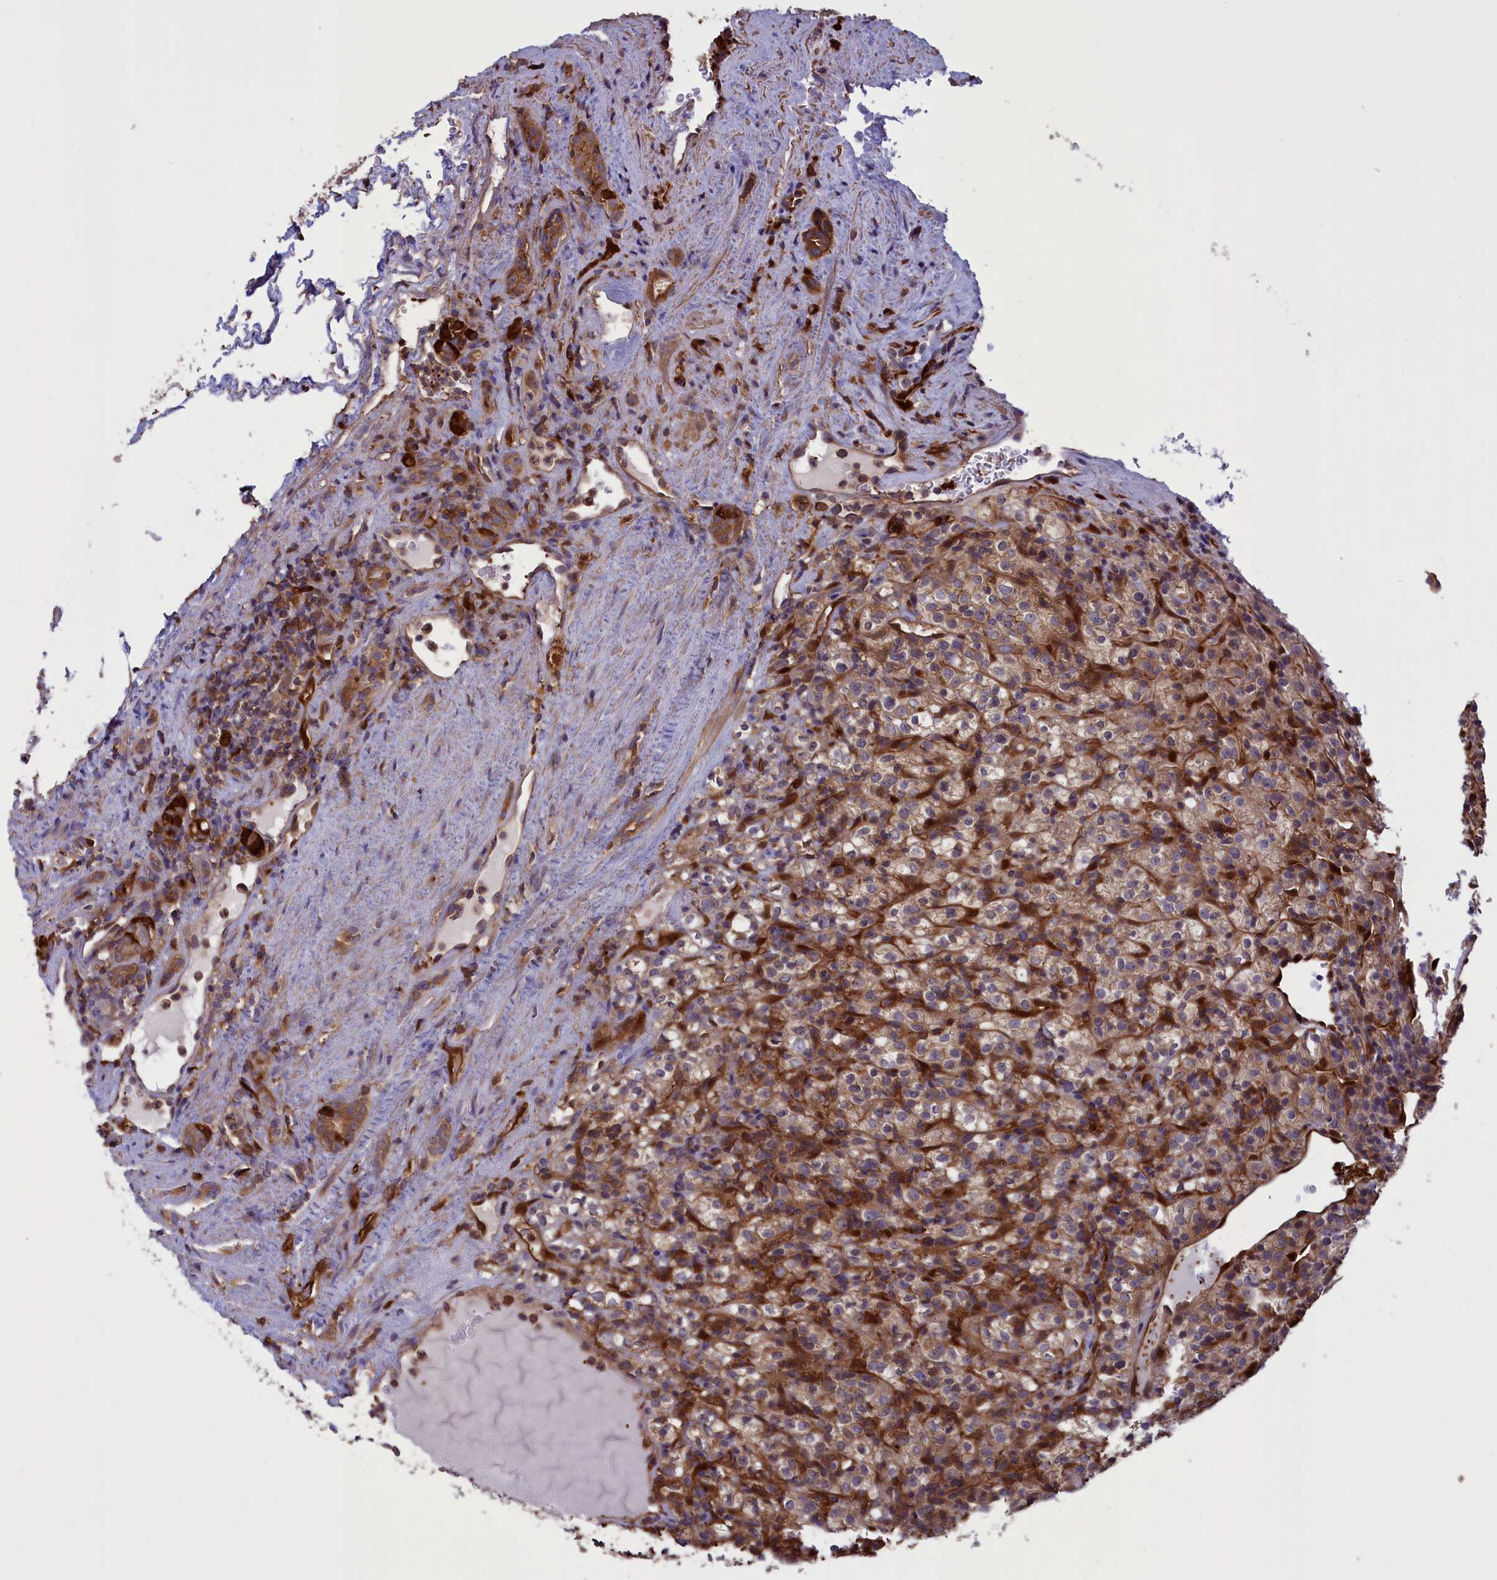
{"staining": {"intensity": "moderate", "quantity": ">75%", "location": "cytoplasmic/membranous"}, "tissue": "renal cancer", "cell_type": "Tumor cells", "image_type": "cancer", "snomed": [{"axis": "morphology", "description": "Normal tissue, NOS"}, {"axis": "morphology", "description": "Adenocarcinoma, NOS"}, {"axis": "topography", "description": "Kidney"}], "caption": "Tumor cells exhibit moderate cytoplasmic/membranous positivity in about >75% of cells in renal cancer.", "gene": "ARHGAP18", "patient": {"sex": "female", "age": 72}}